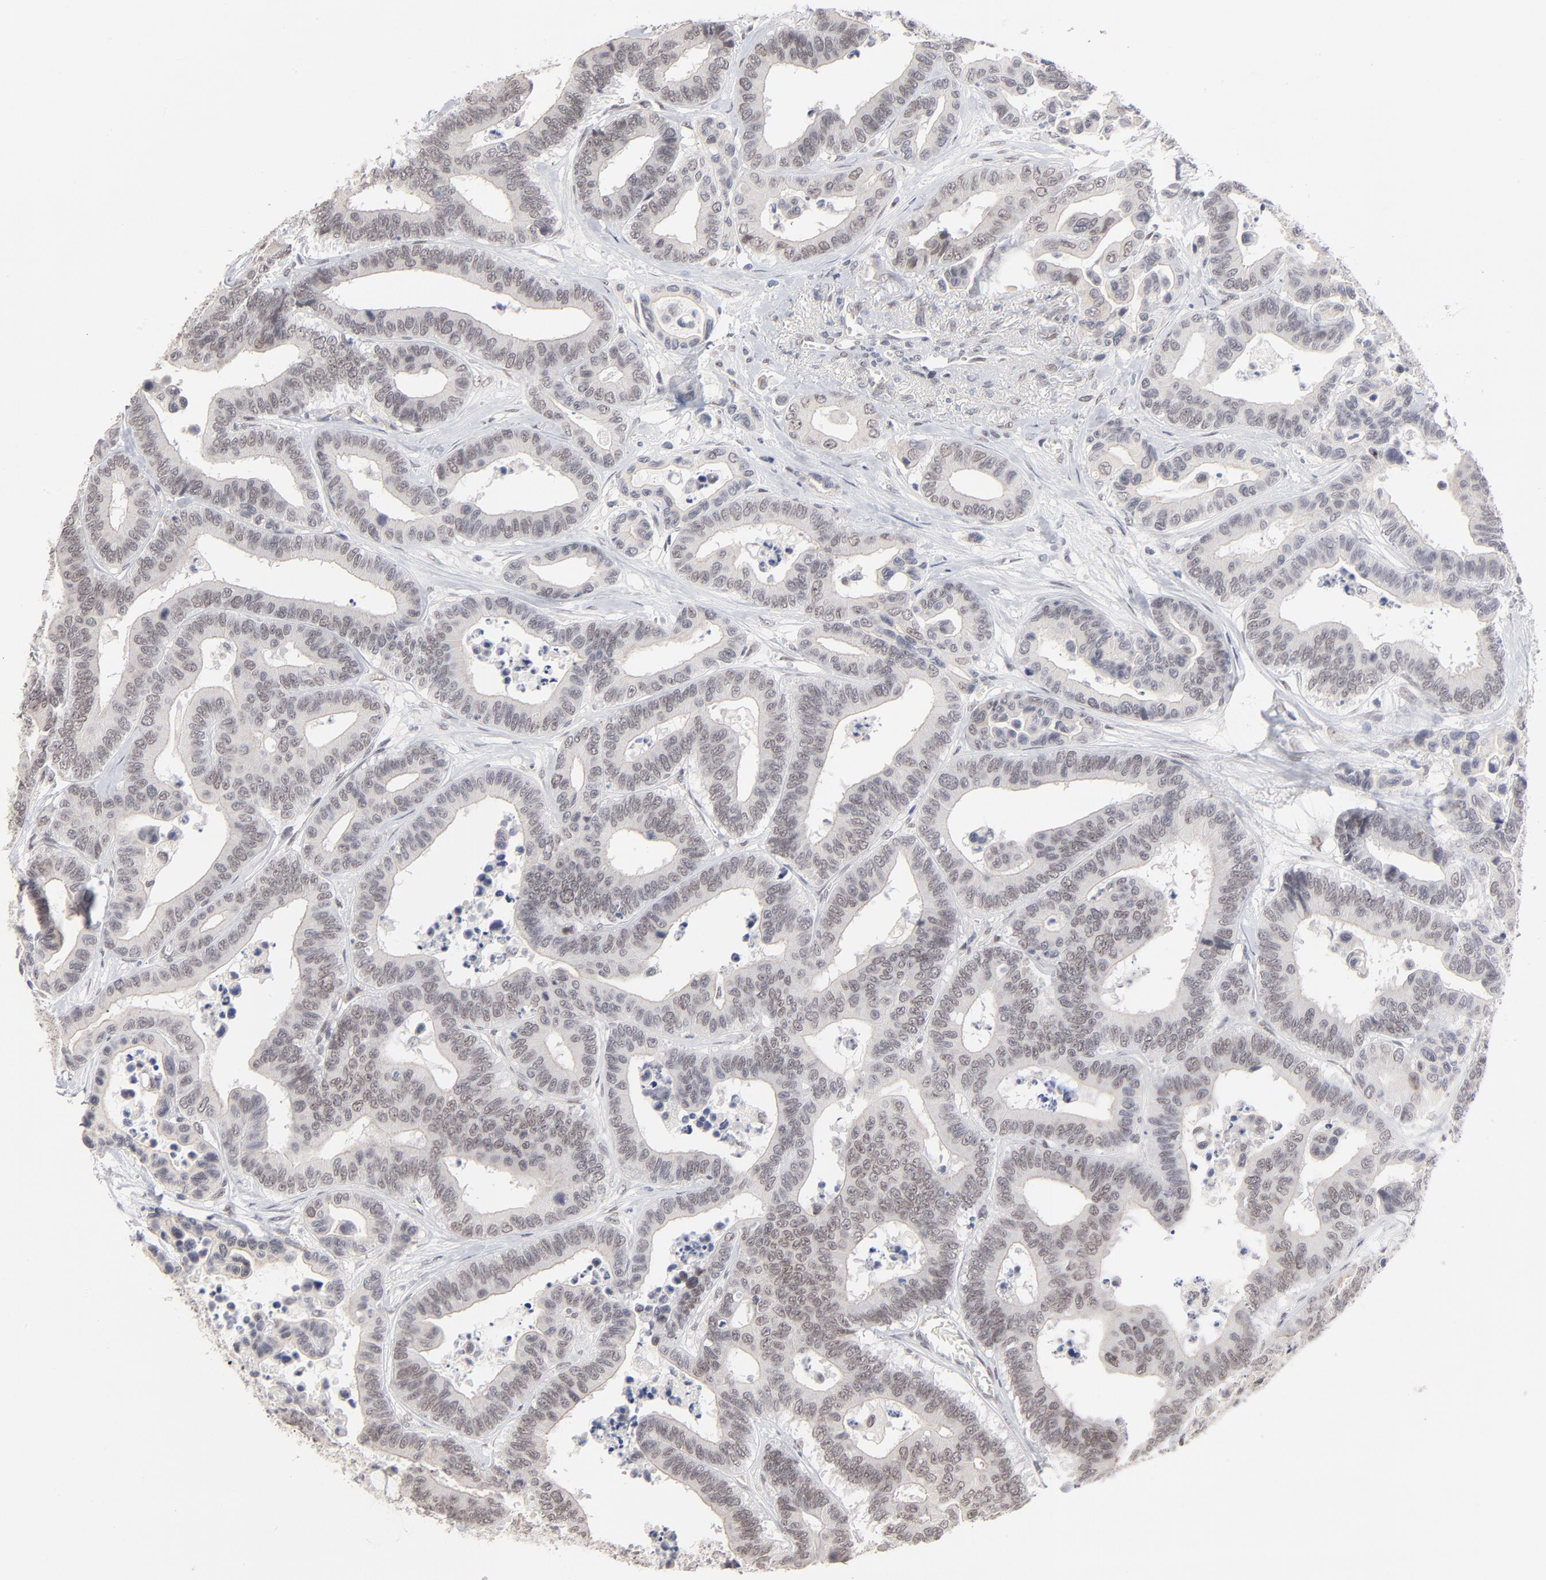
{"staining": {"intensity": "weak", "quantity": "<25%", "location": "nuclear"}, "tissue": "colorectal cancer", "cell_type": "Tumor cells", "image_type": "cancer", "snomed": [{"axis": "morphology", "description": "Adenocarcinoma, NOS"}, {"axis": "topography", "description": "Colon"}], "caption": "Immunohistochemistry photomicrograph of colorectal cancer stained for a protein (brown), which shows no expression in tumor cells.", "gene": "MBIP", "patient": {"sex": "male", "age": 82}}